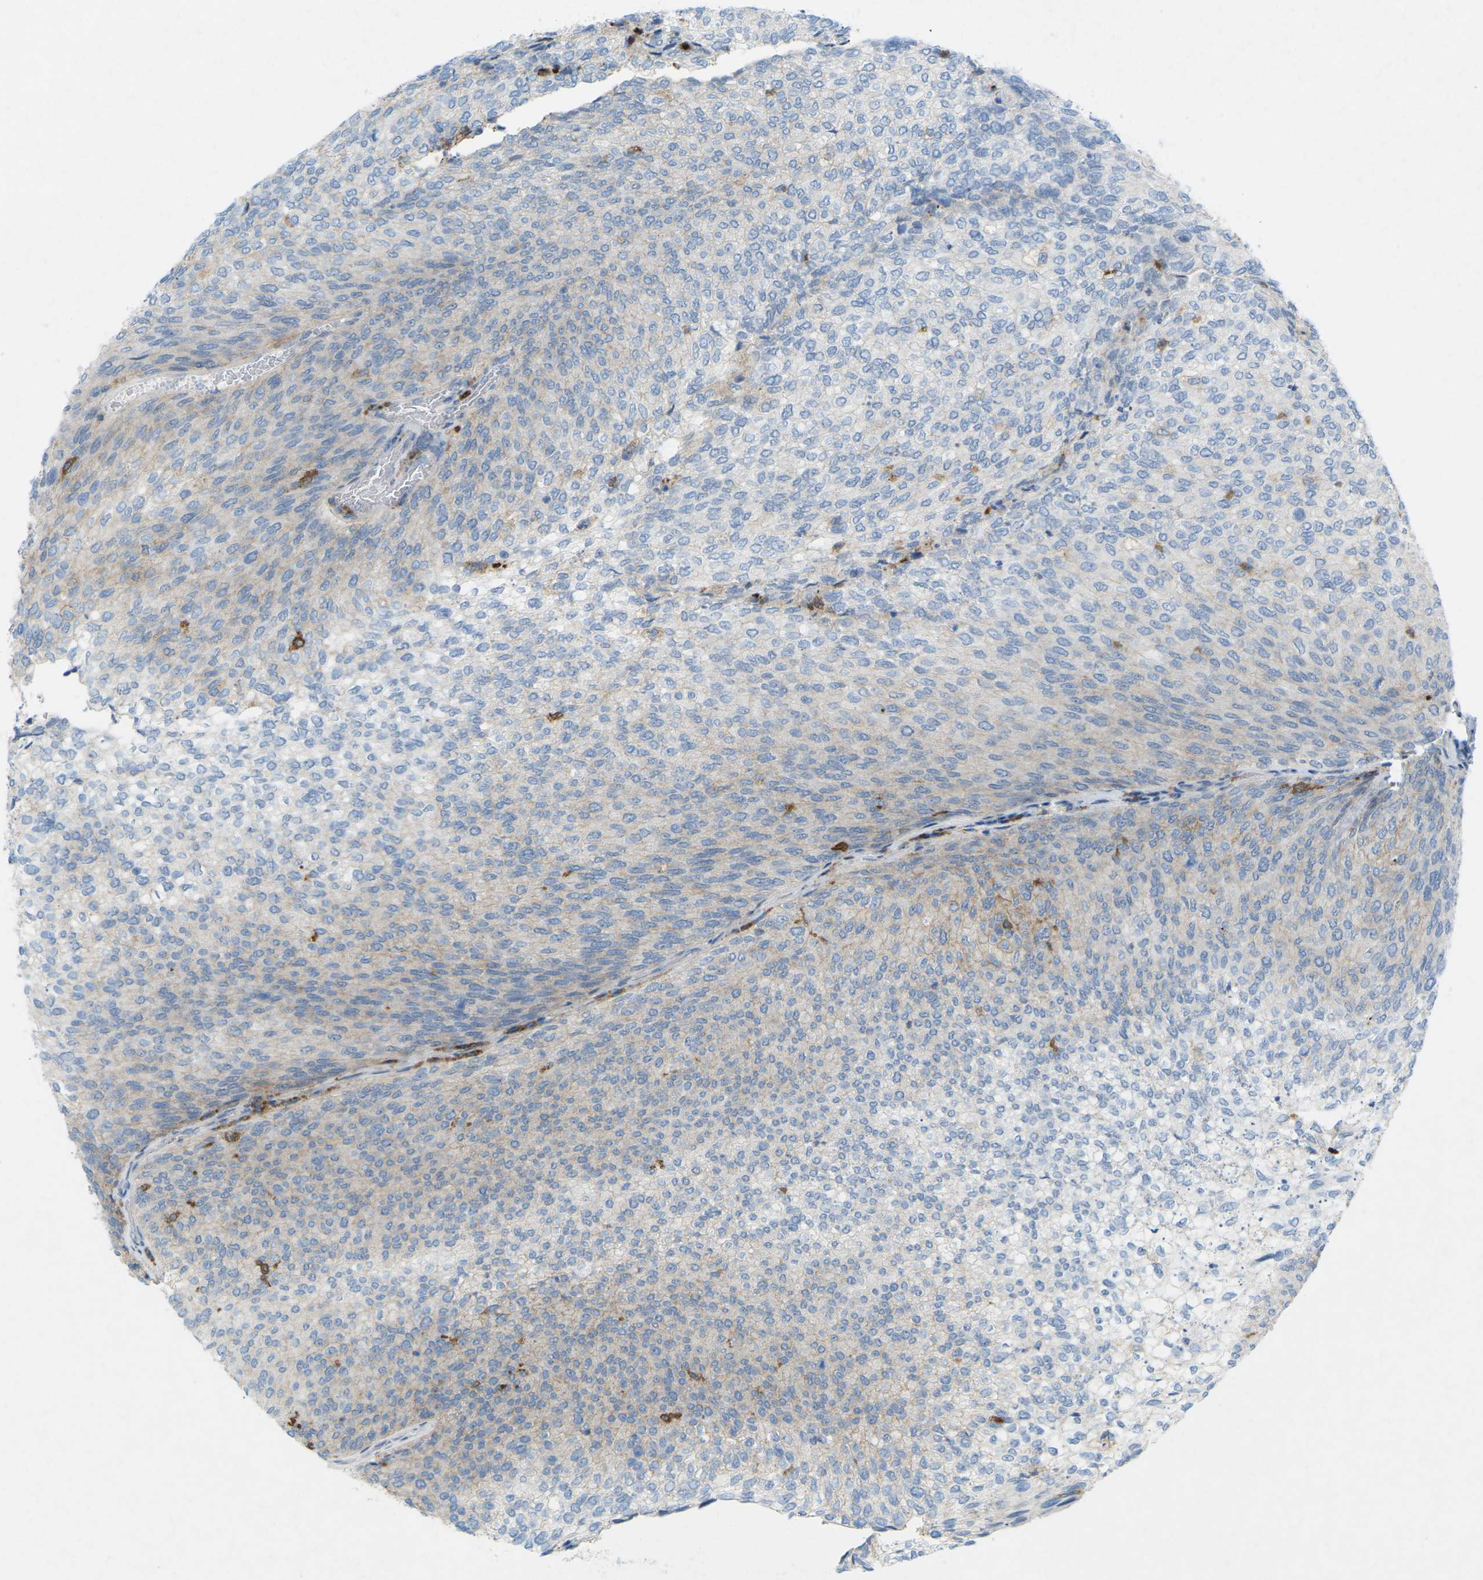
{"staining": {"intensity": "weak", "quantity": "<25%", "location": "cytoplasmic/membranous"}, "tissue": "urothelial cancer", "cell_type": "Tumor cells", "image_type": "cancer", "snomed": [{"axis": "morphology", "description": "Urothelial carcinoma, Low grade"}, {"axis": "topography", "description": "Urinary bladder"}], "caption": "Histopathology image shows no significant protein positivity in tumor cells of urothelial cancer.", "gene": "STK11", "patient": {"sex": "female", "age": 79}}